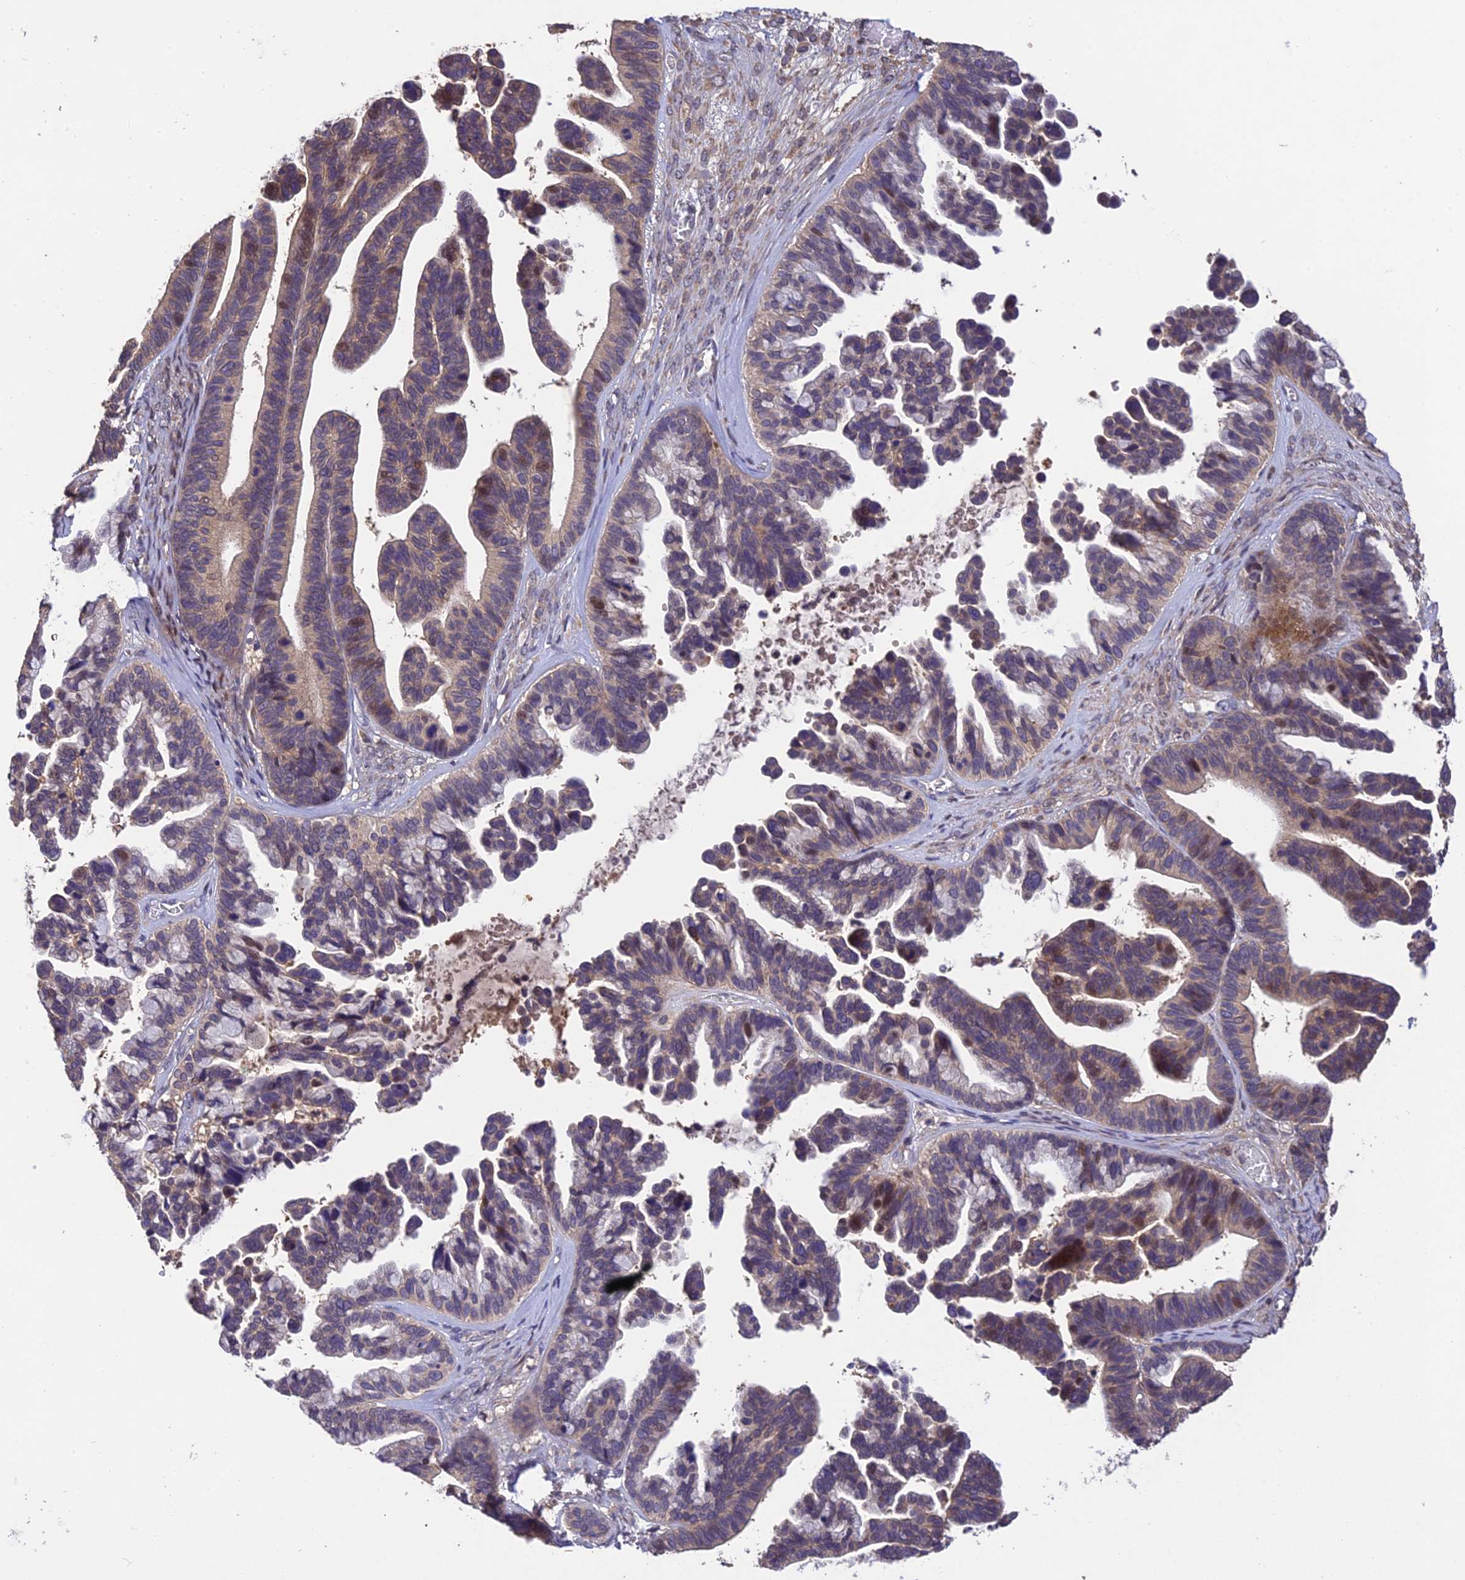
{"staining": {"intensity": "moderate", "quantity": "<25%", "location": "cytoplasmic/membranous,nuclear"}, "tissue": "ovarian cancer", "cell_type": "Tumor cells", "image_type": "cancer", "snomed": [{"axis": "morphology", "description": "Cystadenocarcinoma, serous, NOS"}, {"axis": "topography", "description": "Ovary"}], "caption": "Ovarian cancer (serous cystadenocarcinoma) tissue shows moderate cytoplasmic/membranous and nuclear positivity in approximately <25% of tumor cells (DAB IHC, brown staining for protein, blue staining for nuclei).", "gene": "DENND5B", "patient": {"sex": "female", "age": 56}}